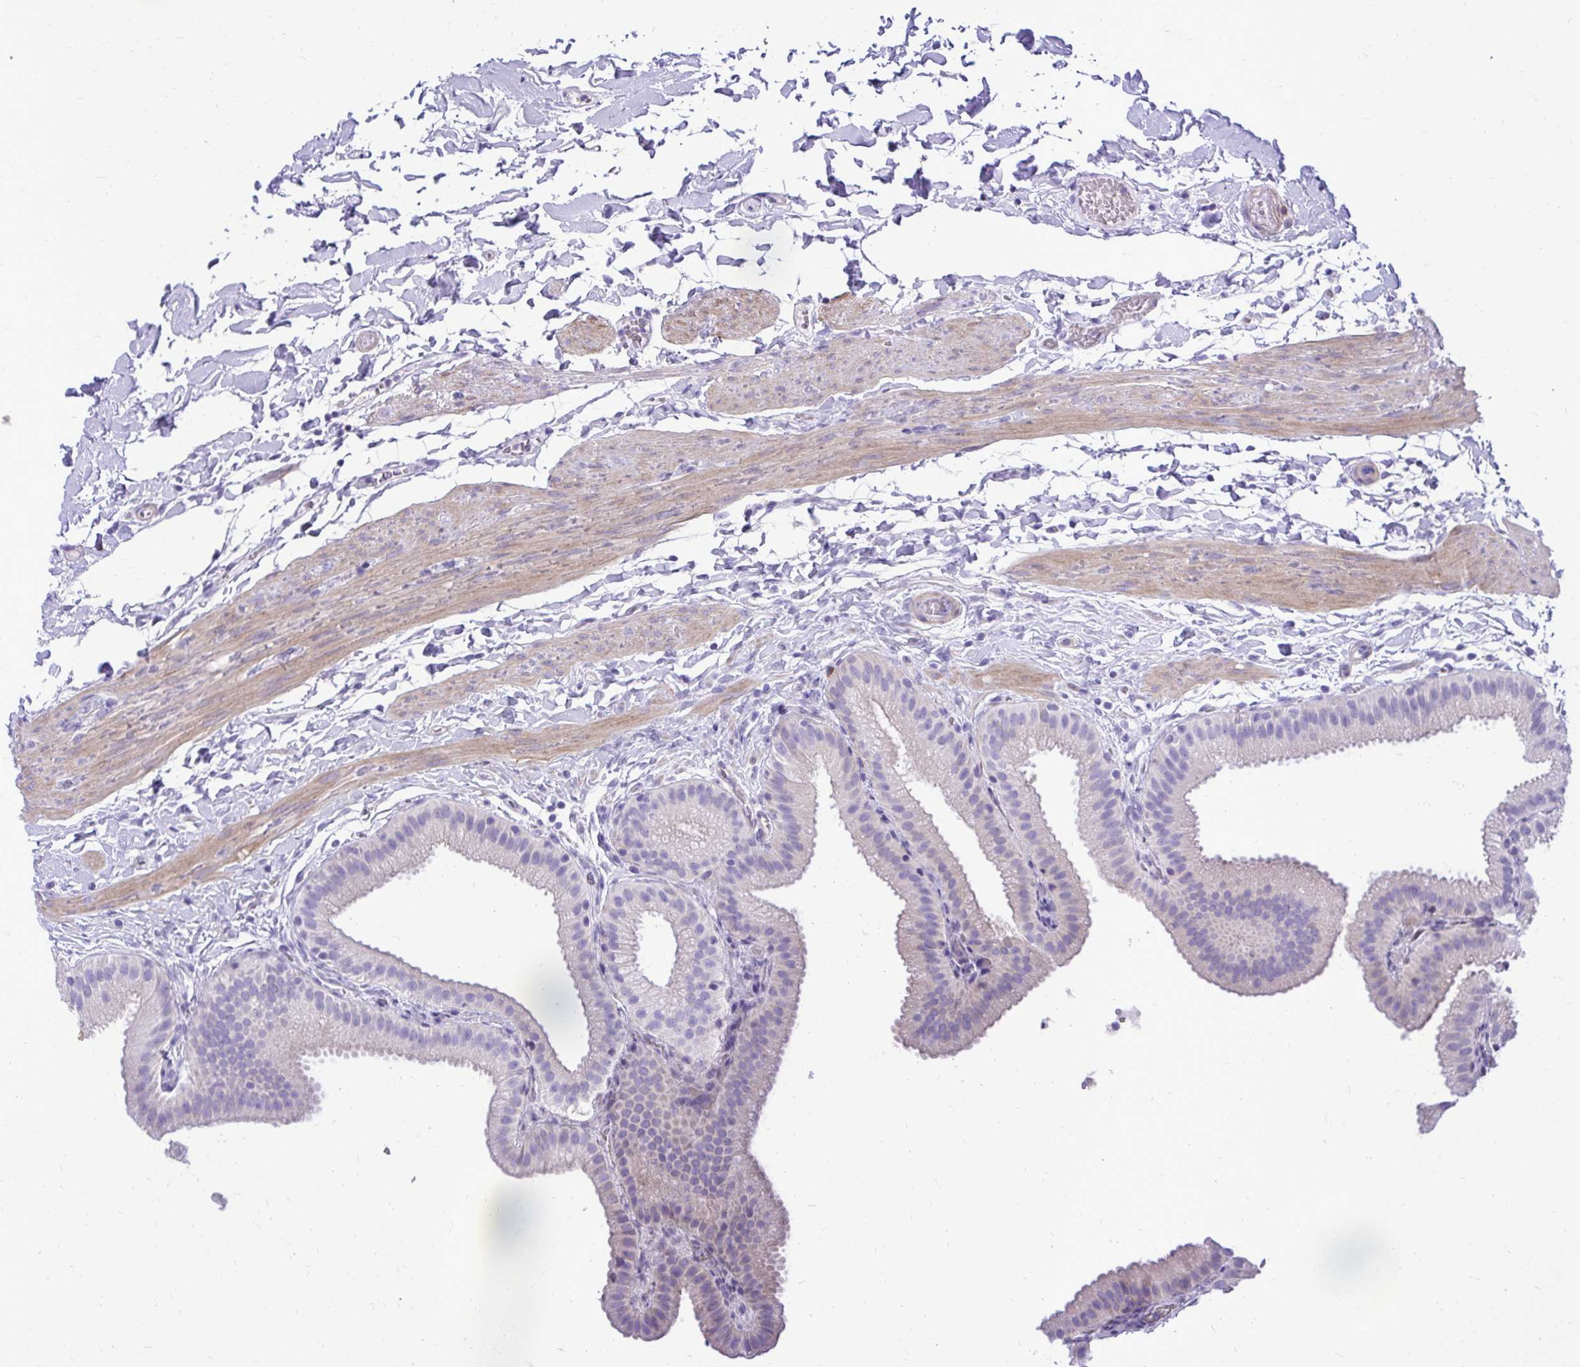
{"staining": {"intensity": "negative", "quantity": "none", "location": "none"}, "tissue": "gallbladder", "cell_type": "Glandular cells", "image_type": "normal", "snomed": [{"axis": "morphology", "description": "Normal tissue, NOS"}, {"axis": "topography", "description": "Gallbladder"}], "caption": "DAB immunohistochemical staining of benign human gallbladder exhibits no significant staining in glandular cells.", "gene": "PELI3", "patient": {"sex": "female", "age": 63}}